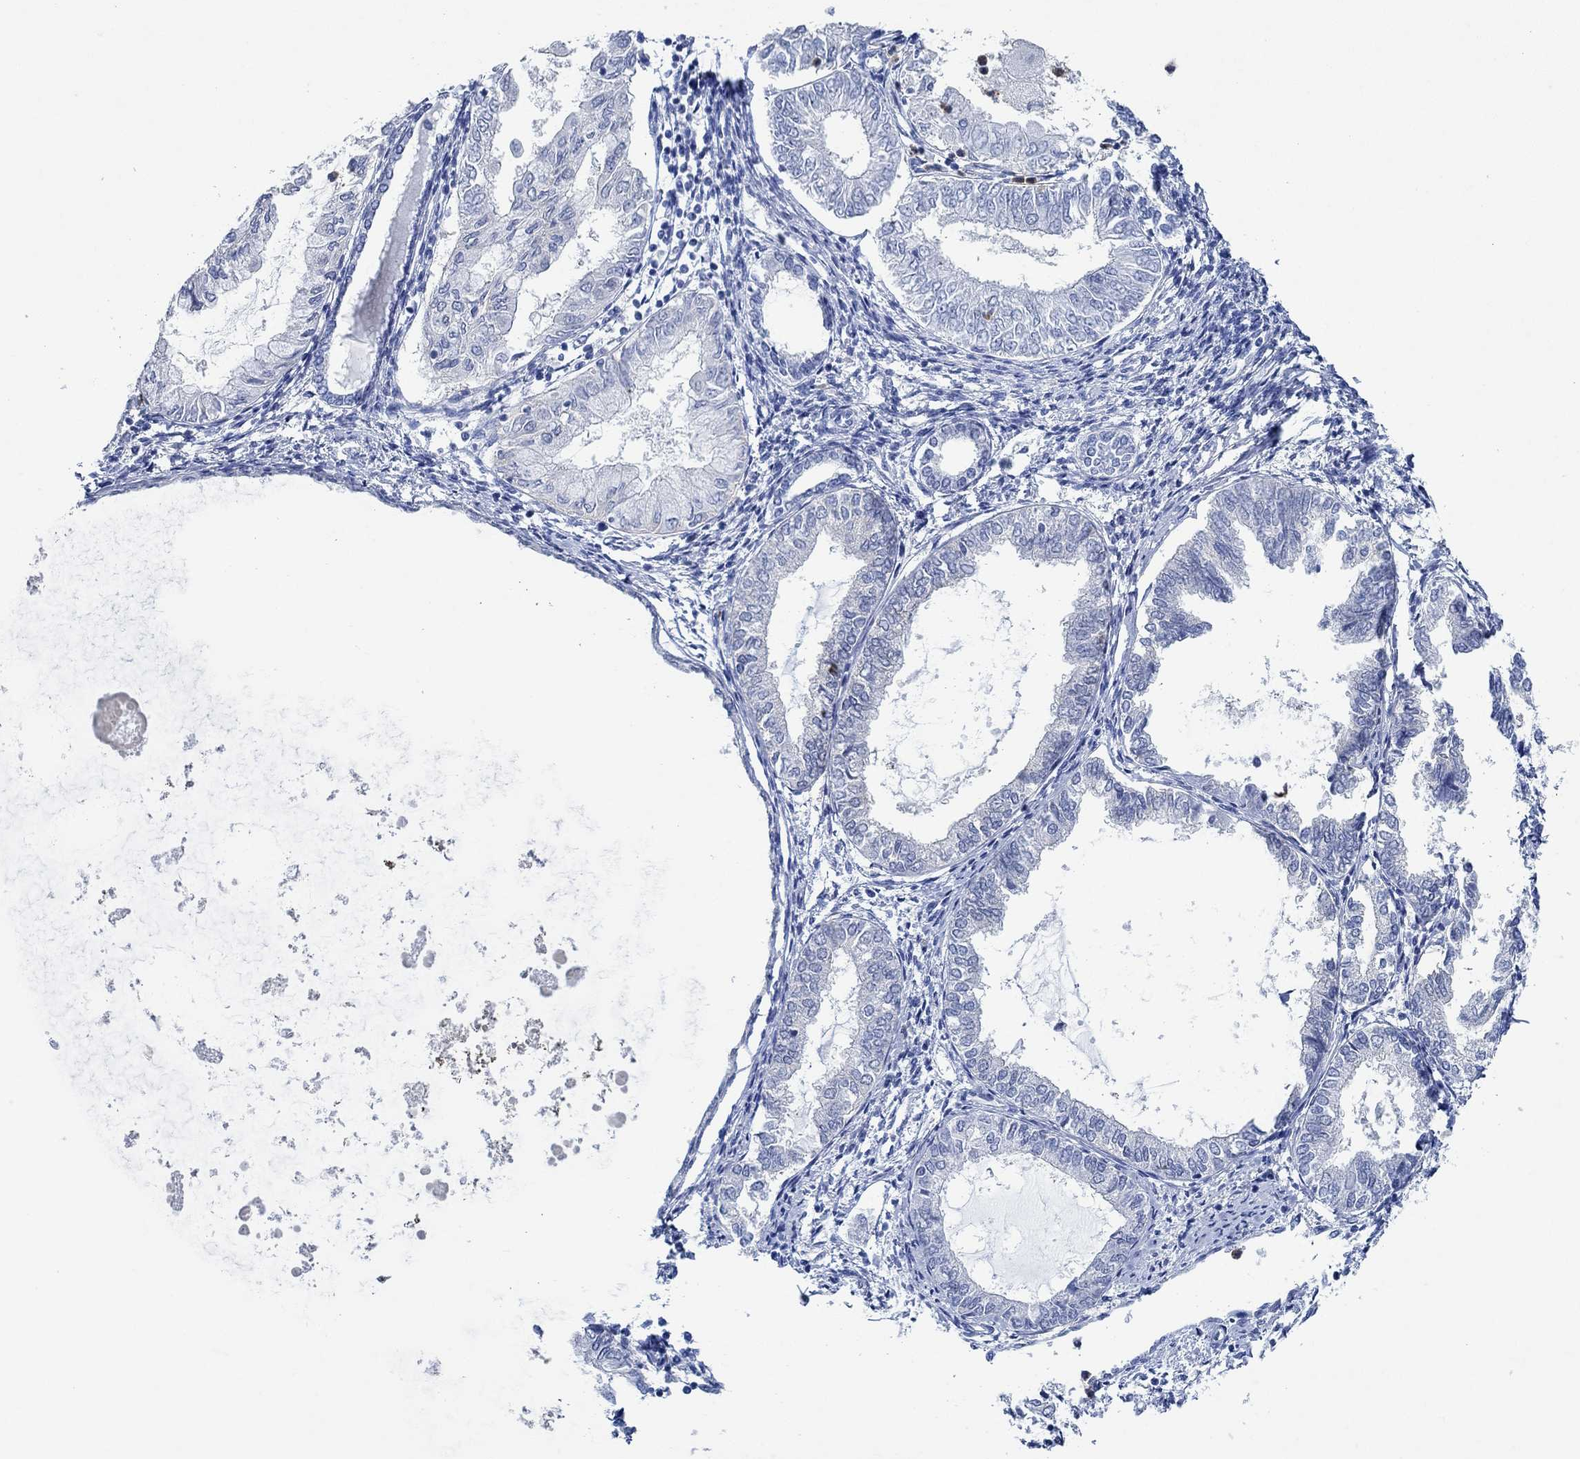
{"staining": {"intensity": "negative", "quantity": "none", "location": "none"}, "tissue": "endometrial cancer", "cell_type": "Tumor cells", "image_type": "cancer", "snomed": [{"axis": "morphology", "description": "Adenocarcinoma, NOS"}, {"axis": "topography", "description": "Endometrium"}], "caption": "An immunohistochemistry (IHC) histopathology image of endometrial adenocarcinoma is shown. There is no staining in tumor cells of endometrial adenocarcinoma. (Stains: DAB IHC with hematoxylin counter stain, Microscopy: brightfield microscopy at high magnification).", "gene": "ZNF671", "patient": {"sex": "female", "age": 68}}